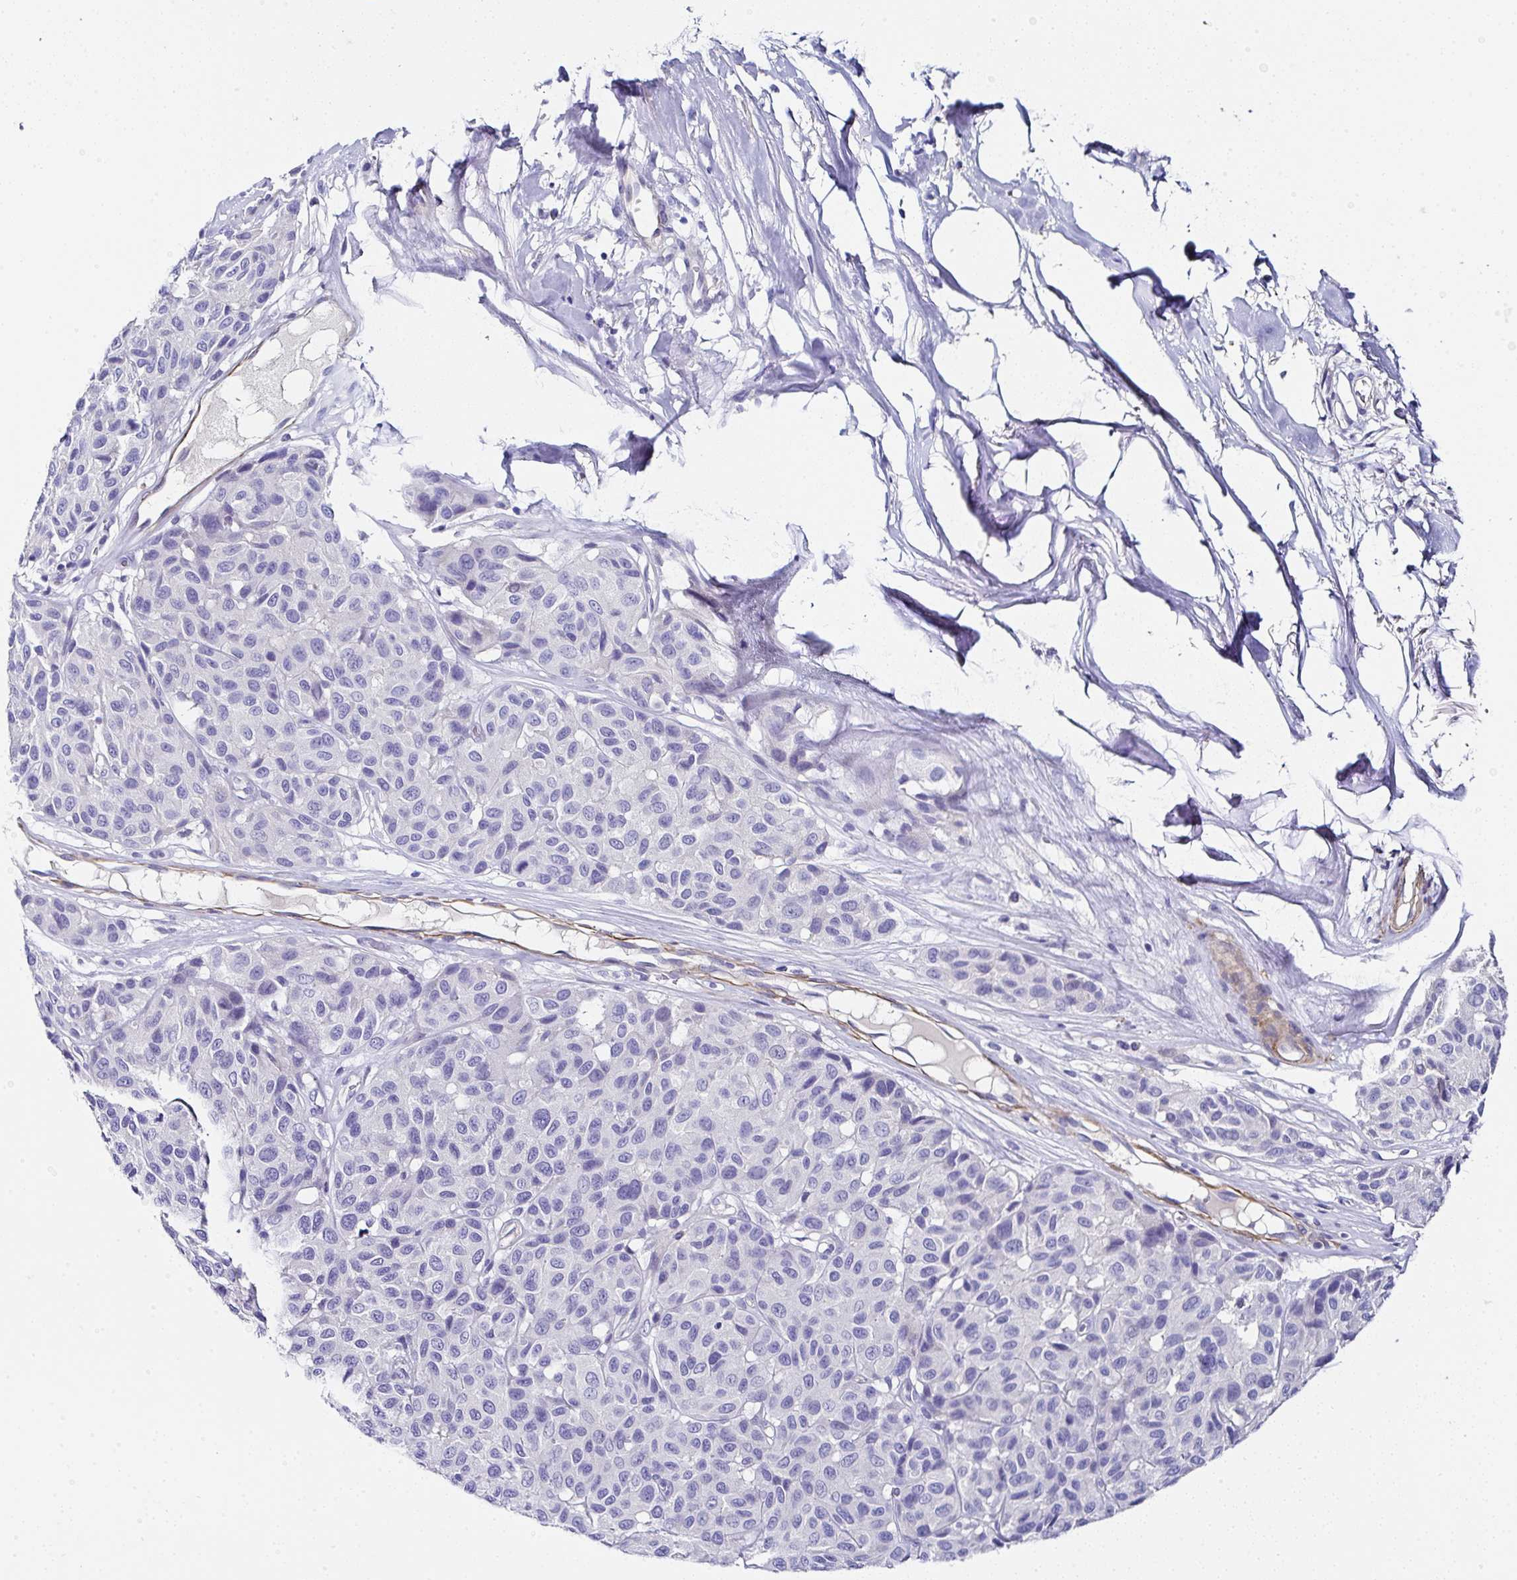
{"staining": {"intensity": "negative", "quantity": "none", "location": "none"}, "tissue": "melanoma", "cell_type": "Tumor cells", "image_type": "cancer", "snomed": [{"axis": "morphology", "description": "Malignant melanoma, NOS"}, {"axis": "topography", "description": "Skin"}], "caption": "Malignant melanoma stained for a protein using immunohistochemistry demonstrates no staining tumor cells.", "gene": "PPFIA4", "patient": {"sex": "female", "age": 66}}